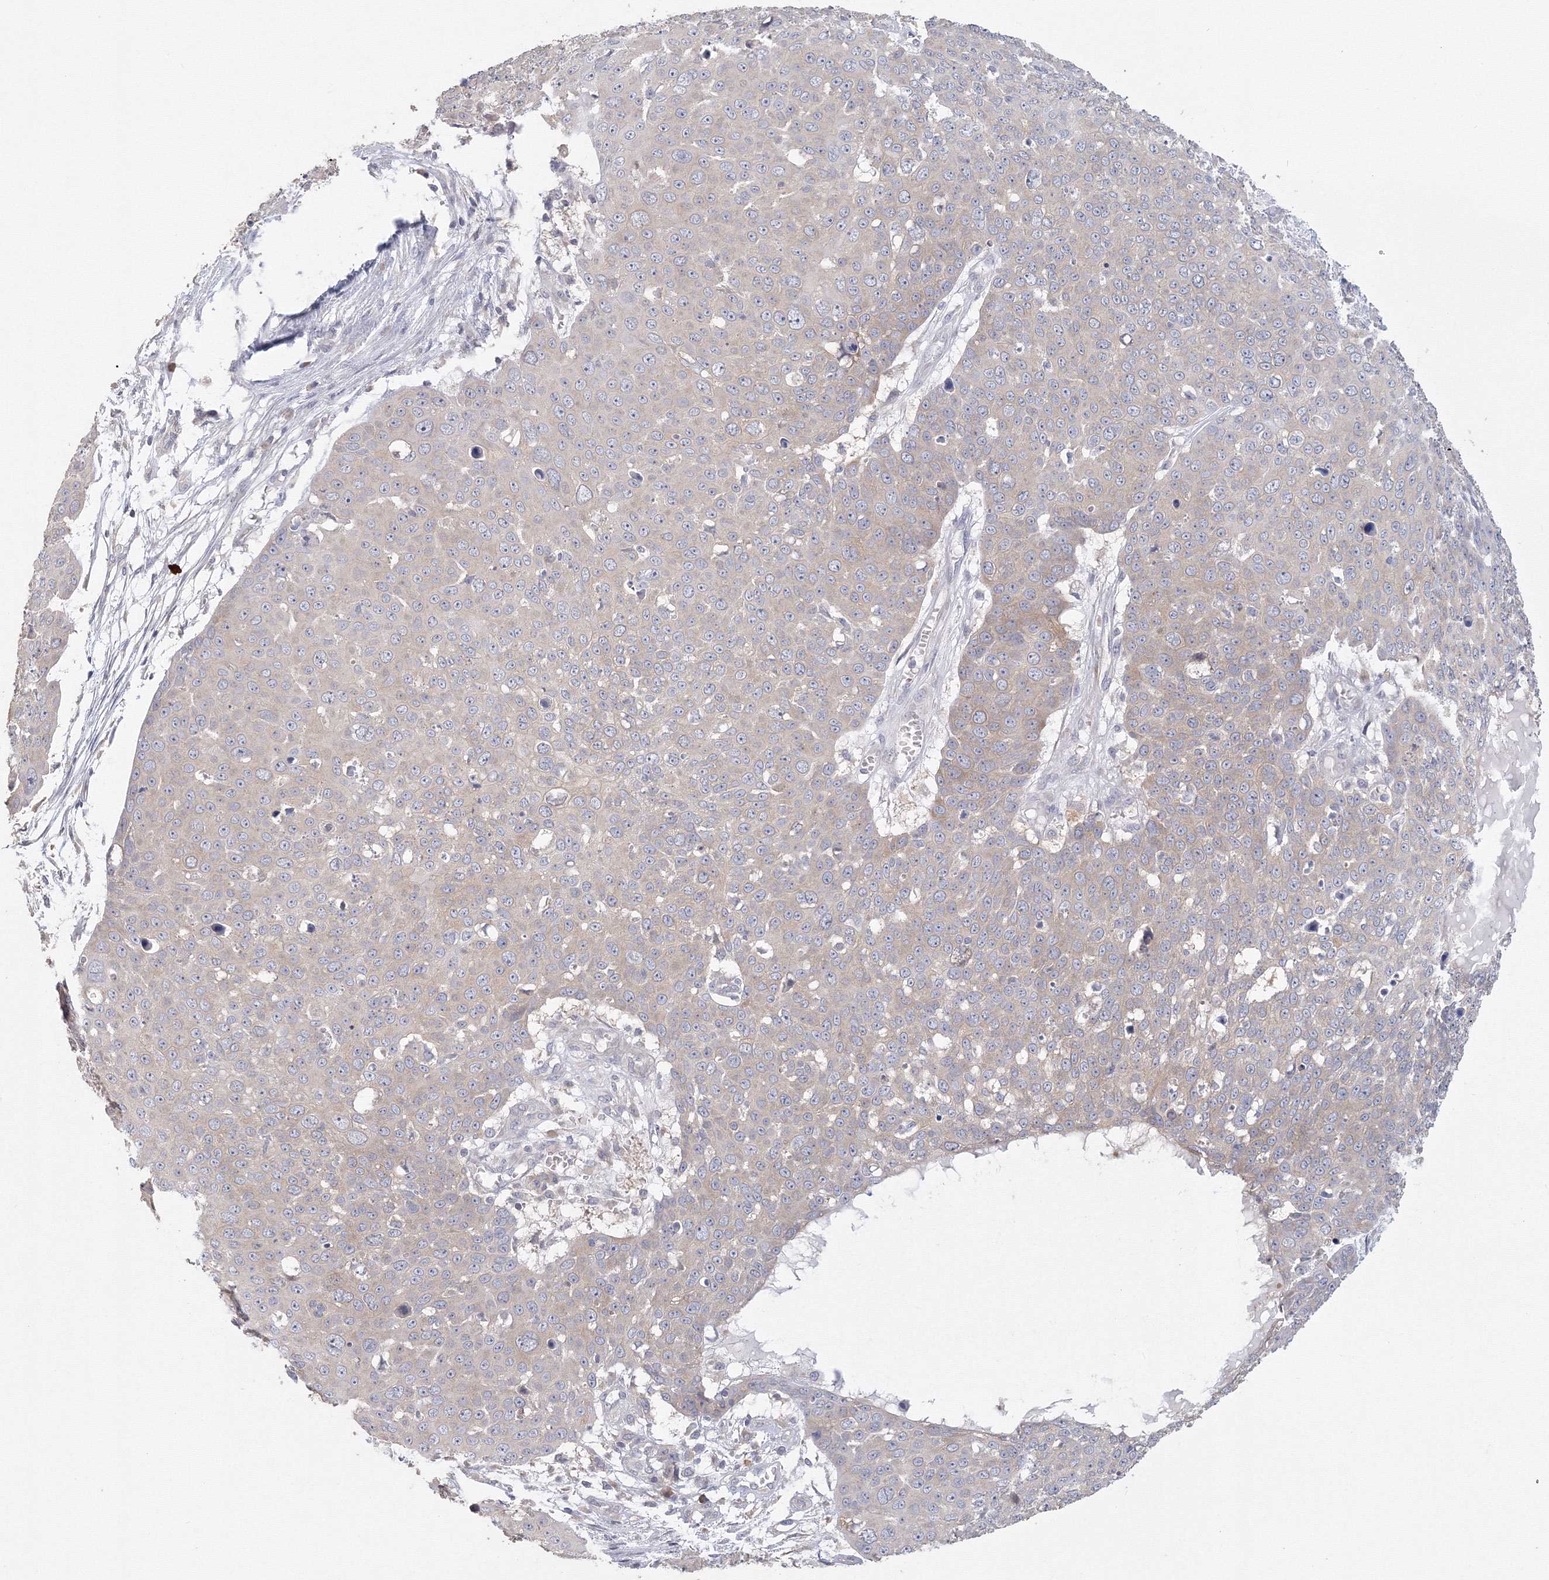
{"staining": {"intensity": "weak", "quantity": "<25%", "location": "cytoplasmic/membranous"}, "tissue": "skin cancer", "cell_type": "Tumor cells", "image_type": "cancer", "snomed": [{"axis": "morphology", "description": "Squamous cell carcinoma, NOS"}, {"axis": "topography", "description": "Skin"}], "caption": "The photomicrograph demonstrates no staining of tumor cells in skin cancer.", "gene": "TACC2", "patient": {"sex": "male", "age": 71}}